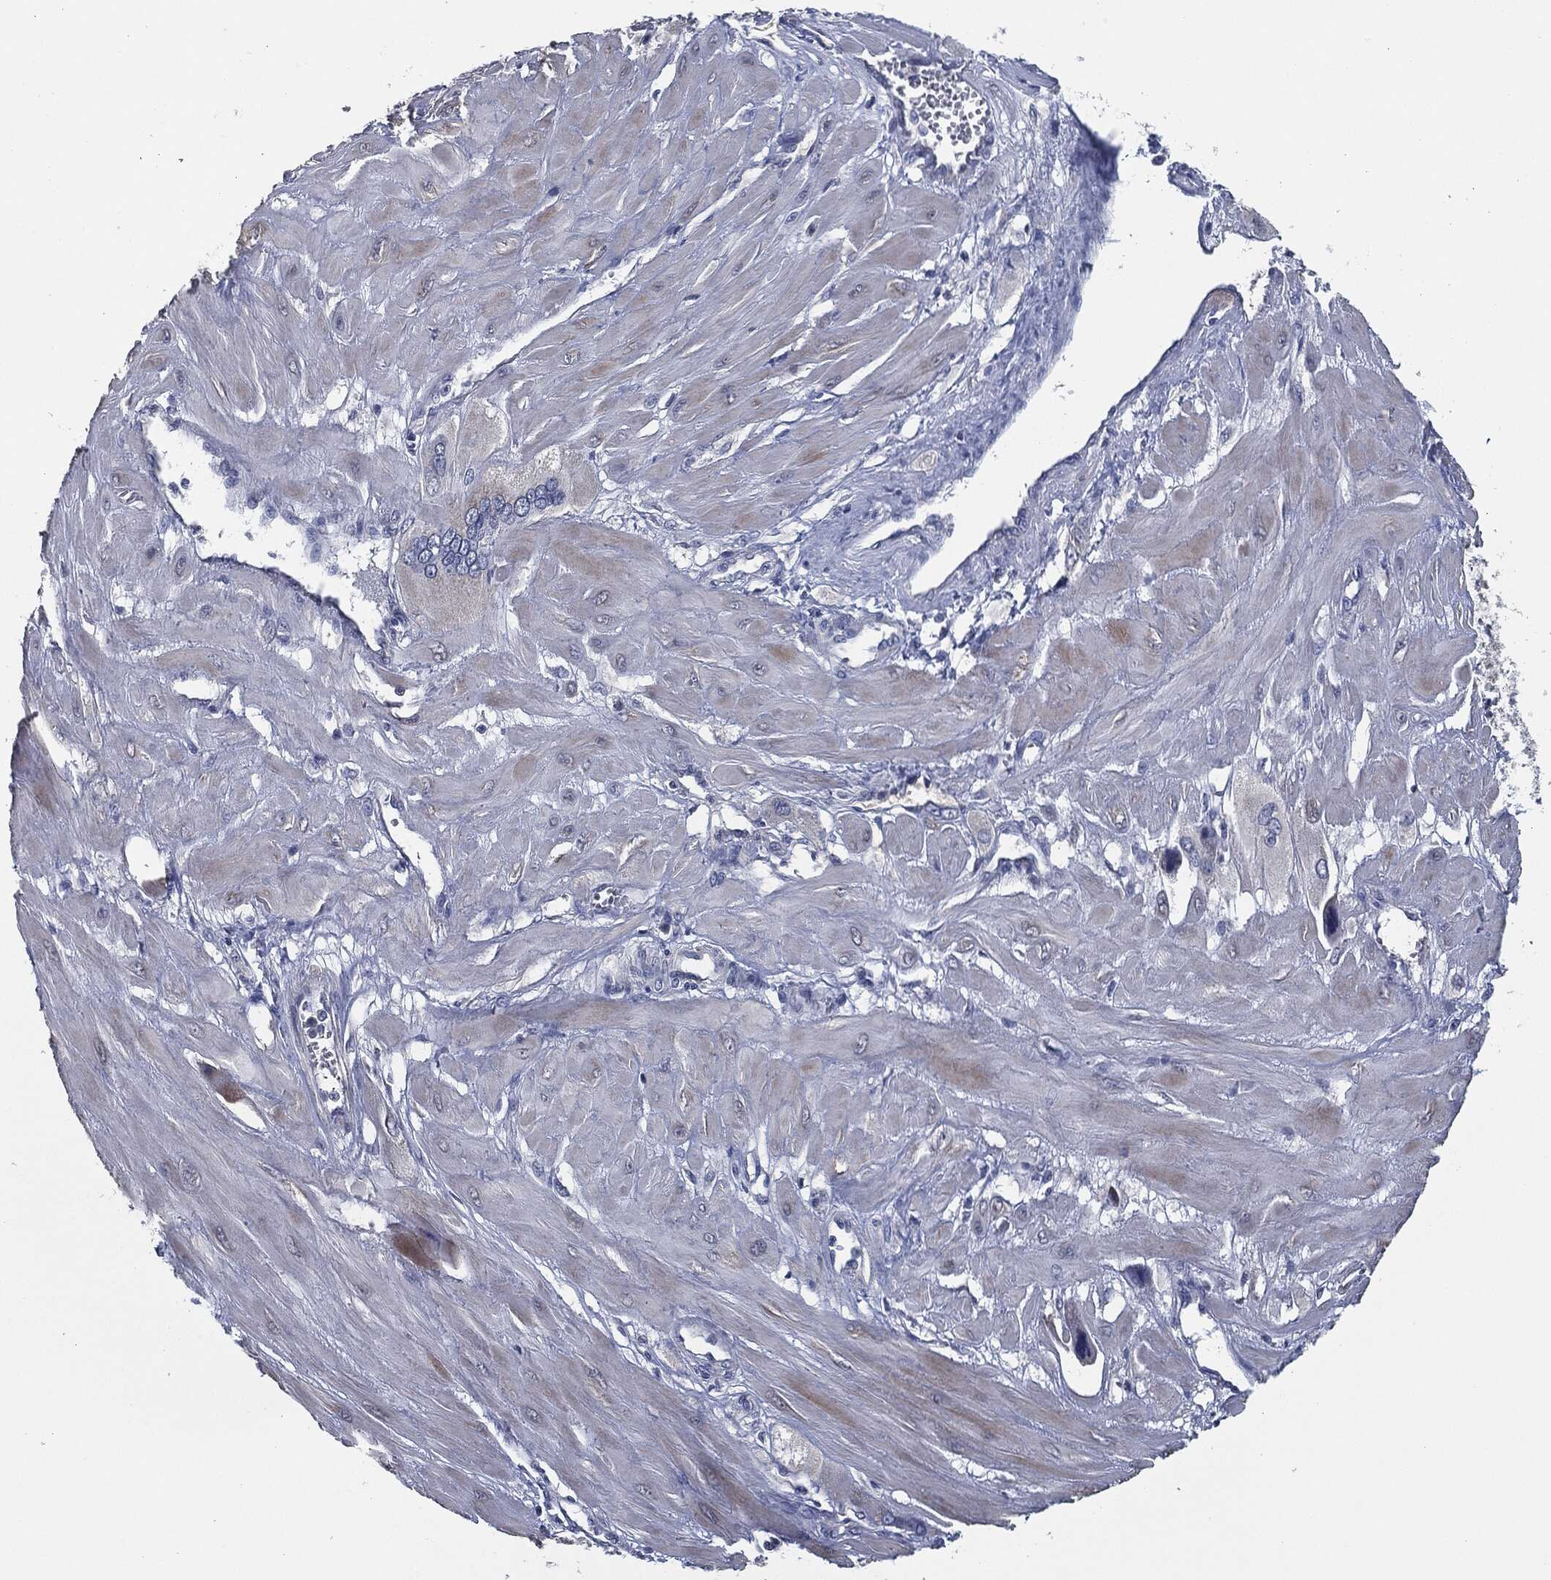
{"staining": {"intensity": "negative", "quantity": "none", "location": "none"}, "tissue": "cervical cancer", "cell_type": "Tumor cells", "image_type": "cancer", "snomed": [{"axis": "morphology", "description": "Squamous cell carcinoma, NOS"}, {"axis": "topography", "description": "Cervix"}], "caption": "Cervical squamous cell carcinoma stained for a protein using immunohistochemistry demonstrates no staining tumor cells.", "gene": "IL2RG", "patient": {"sex": "female", "age": 34}}